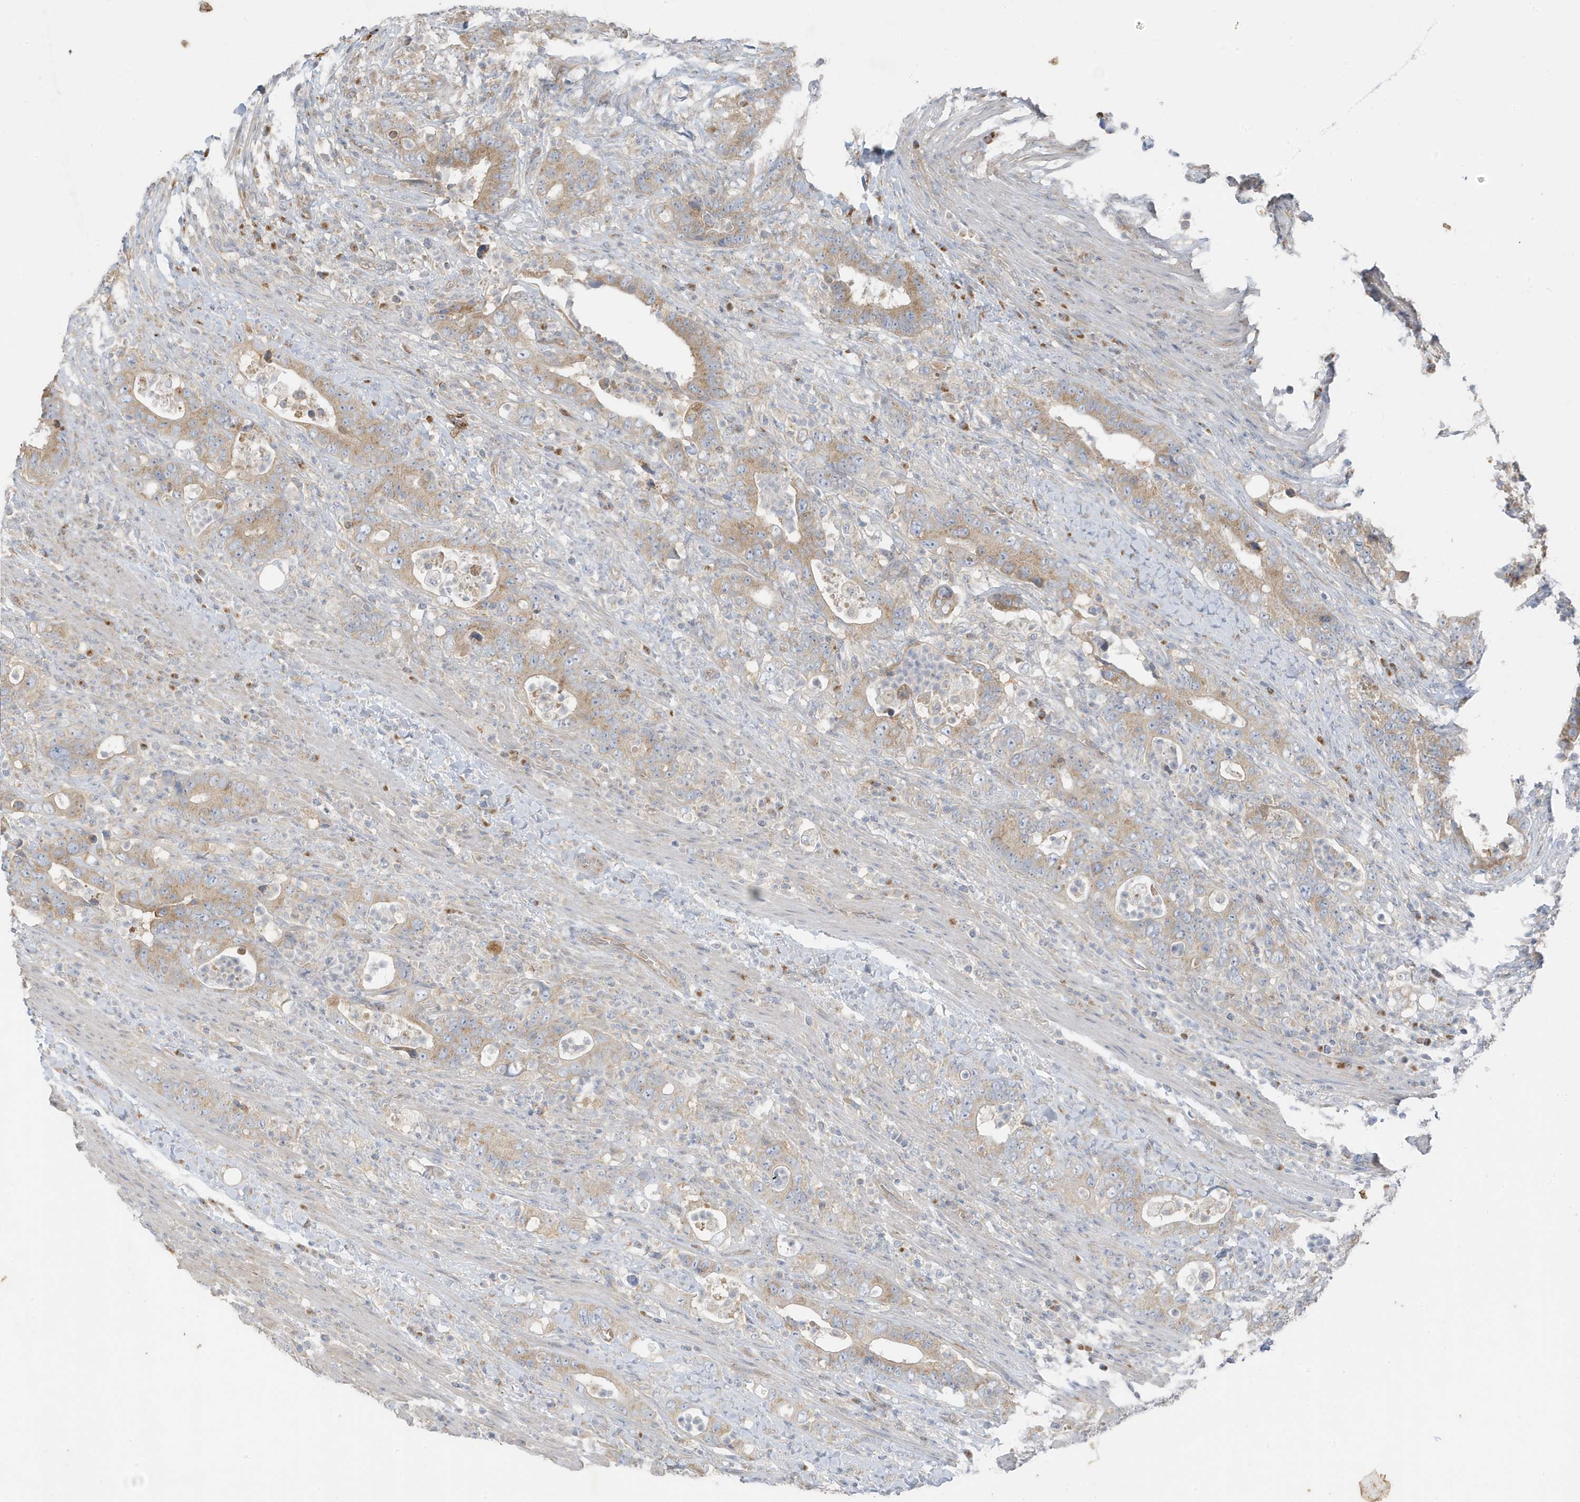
{"staining": {"intensity": "moderate", "quantity": ">75%", "location": "cytoplasmic/membranous"}, "tissue": "colorectal cancer", "cell_type": "Tumor cells", "image_type": "cancer", "snomed": [{"axis": "morphology", "description": "Adenocarcinoma, NOS"}, {"axis": "topography", "description": "Colon"}], "caption": "Immunohistochemistry (IHC) photomicrograph of human colorectal adenocarcinoma stained for a protein (brown), which displays medium levels of moderate cytoplasmic/membranous positivity in approximately >75% of tumor cells.", "gene": "GOLGA4", "patient": {"sex": "female", "age": 75}}